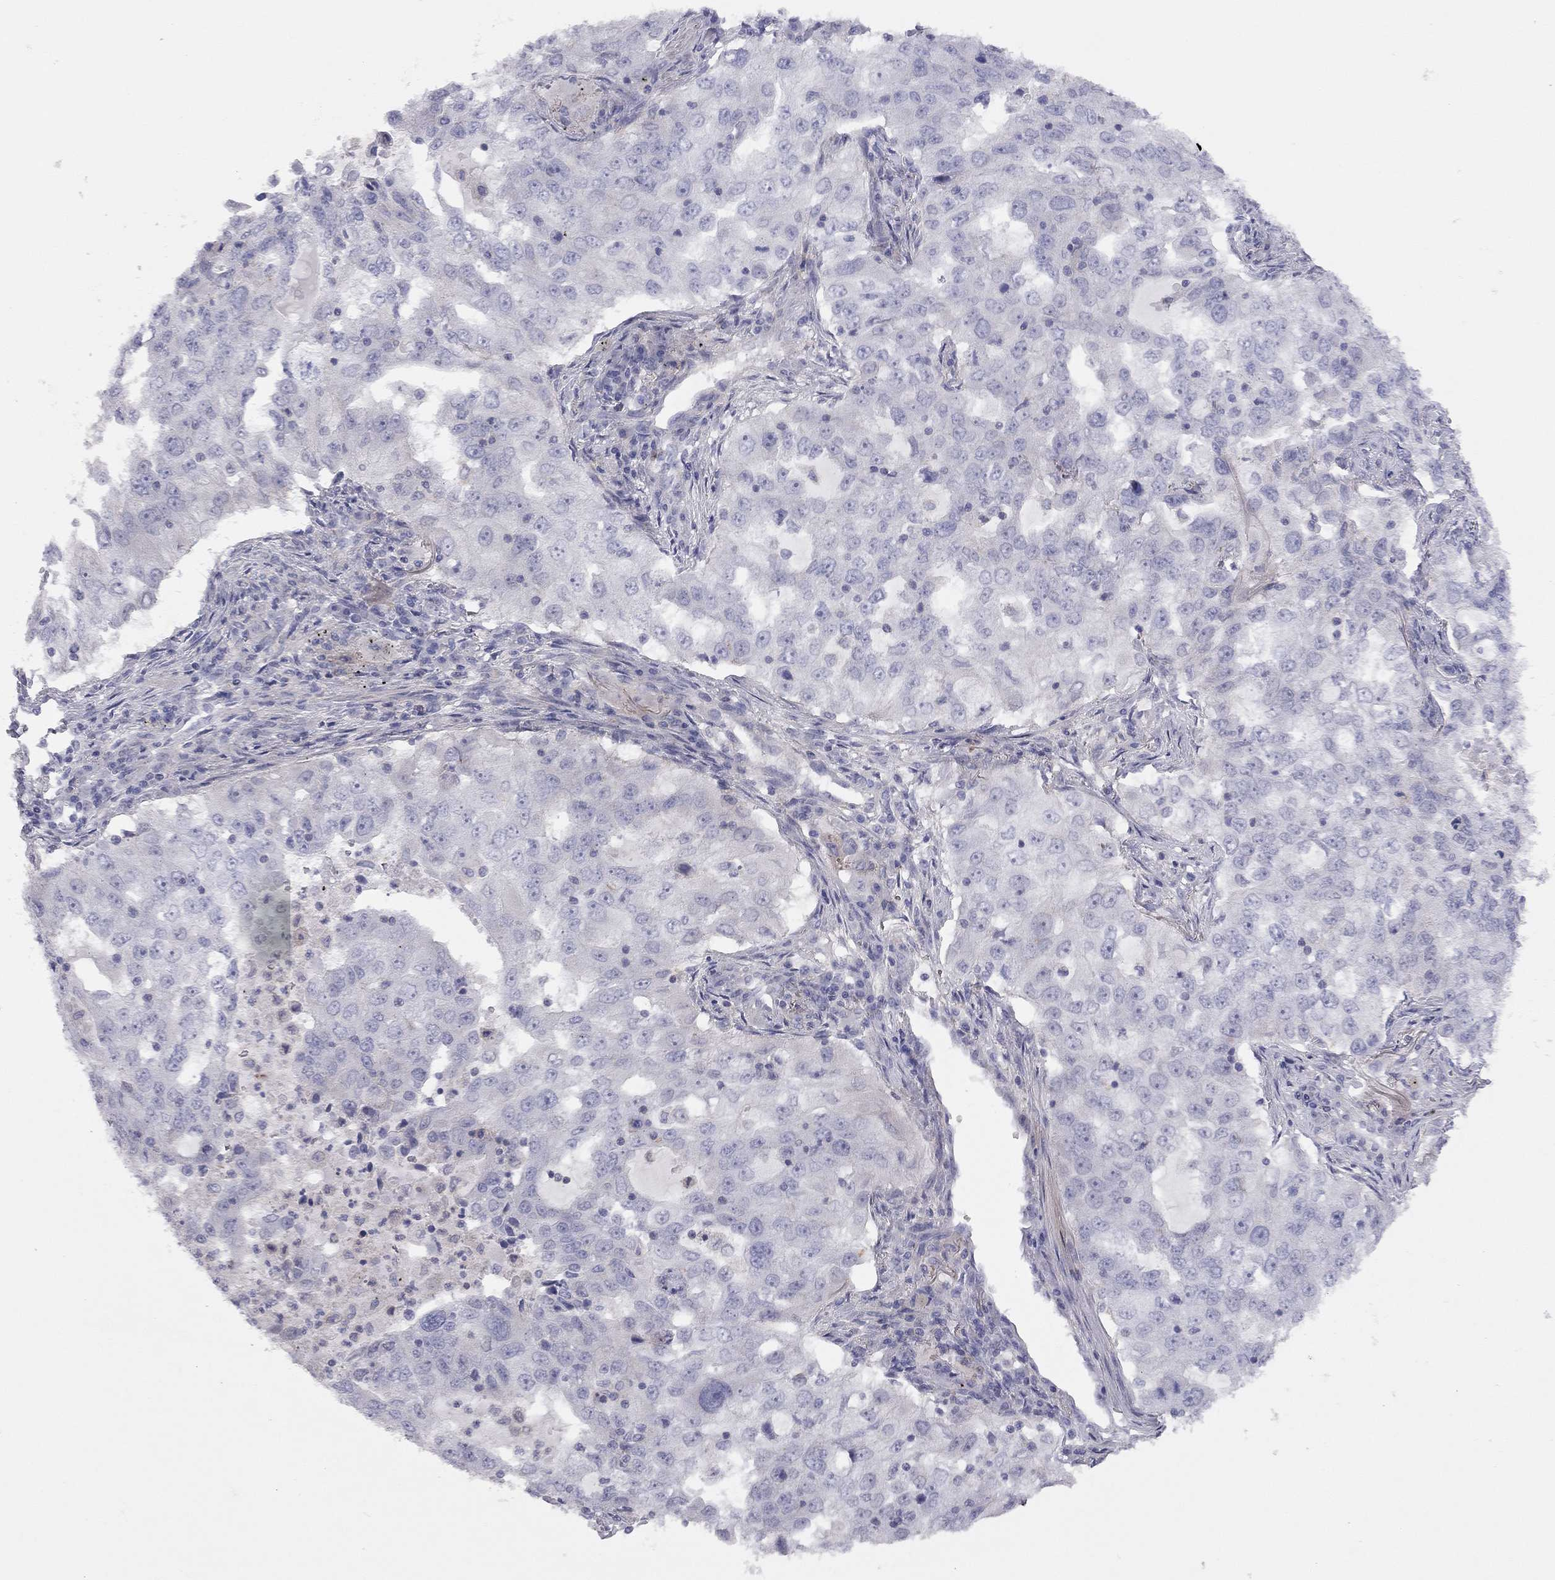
{"staining": {"intensity": "negative", "quantity": "none", "location": "none"}, "tissue": "lung cancer", "cell_type": "Tumor cells", "image_type": "cancer", "snomed": [{"axis": "morphology", "description": "Adenocarcinoma, NOS"}, {"axis": "topography", "description": "Lung"}], "caption": "Lung cancer stained for a protein using immunohistochemistry exhibits no staining tumor cells.", "gene": "ADCYAP1", "patient": {"sex": "female", "age": 61}}